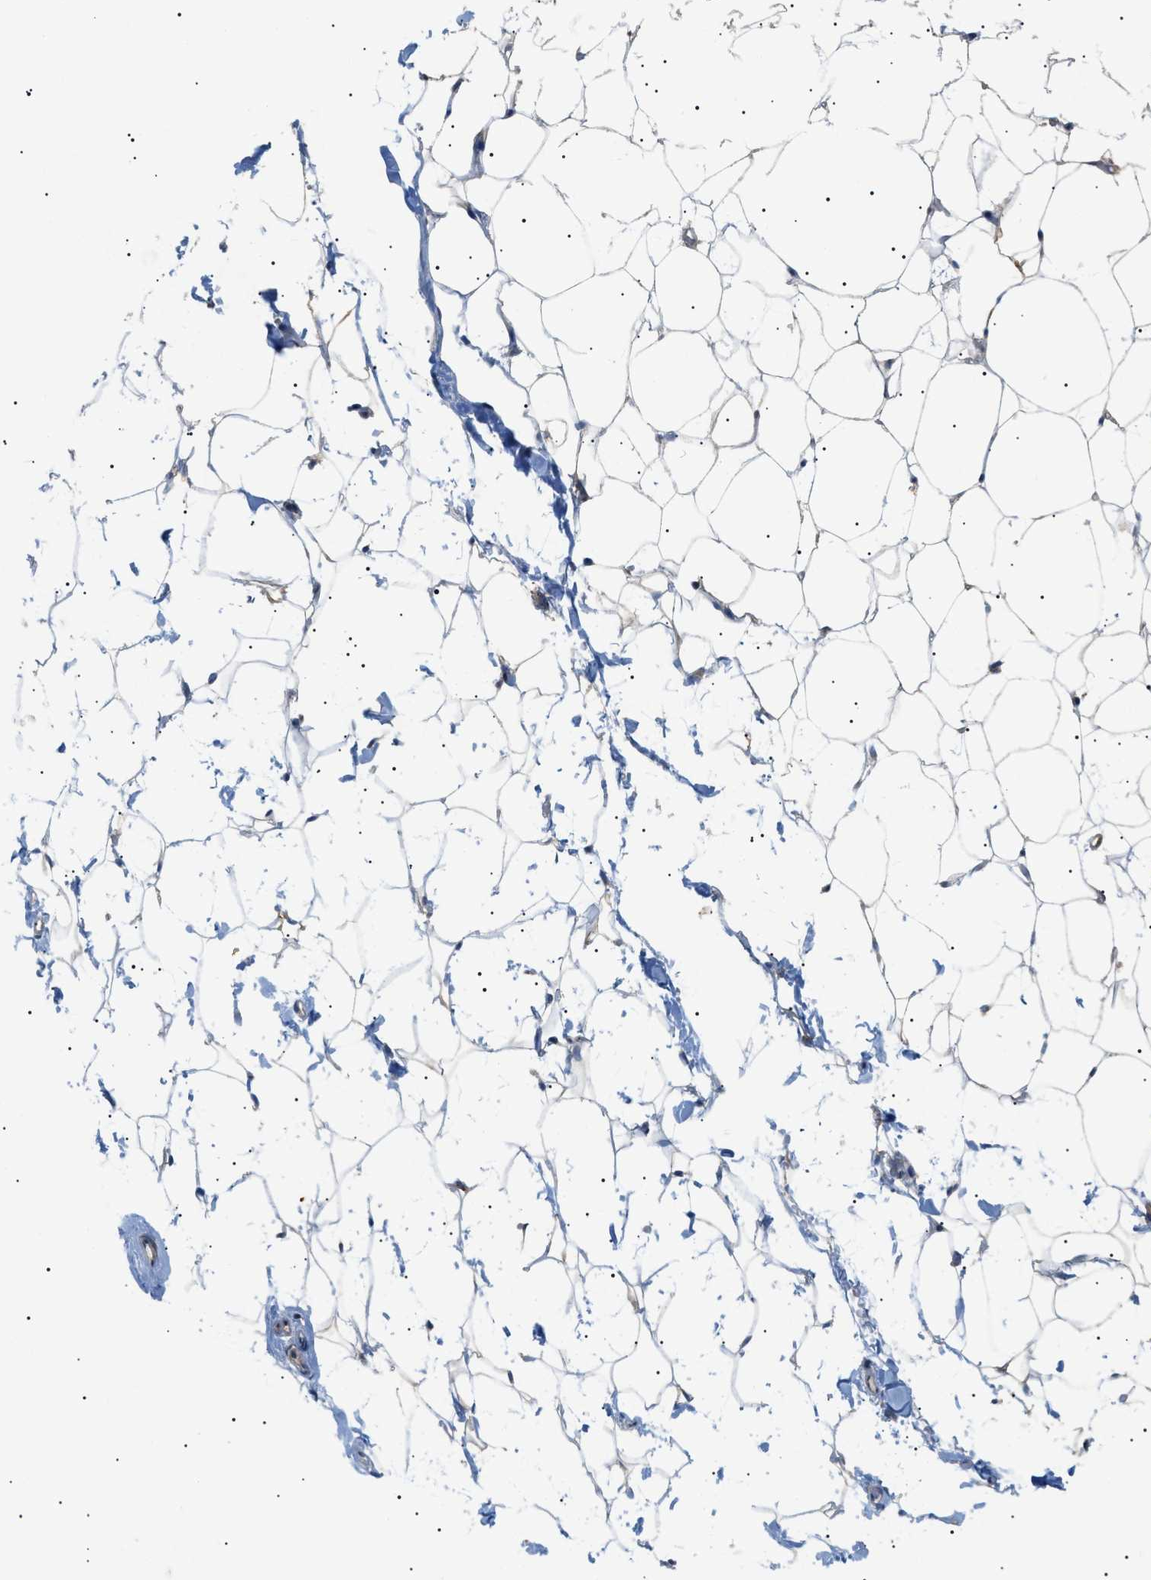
{"staining": {"intensity": "weak", "quantity": "25%-75%", "location": "cytoplasmic/membranous"}, "tissue": "adipose tissue", "cell_type": "Adipocytes", "image_type": "normal", "snomed": [{"axis": "morphology", "description": "Normal tissue, NOS"}, {"axis": "topography", "description": "Breast"}, {"axis": "topography", "description": "Soft tissue"}], "caption": "This is a histology image of IHC staining of unremarkable adipose tissue, which shows weak expression in the cytoplasmic/membranous of adipocytes.", "gene": "IRS2", "patient": {"sex": "female", "age": 75}}